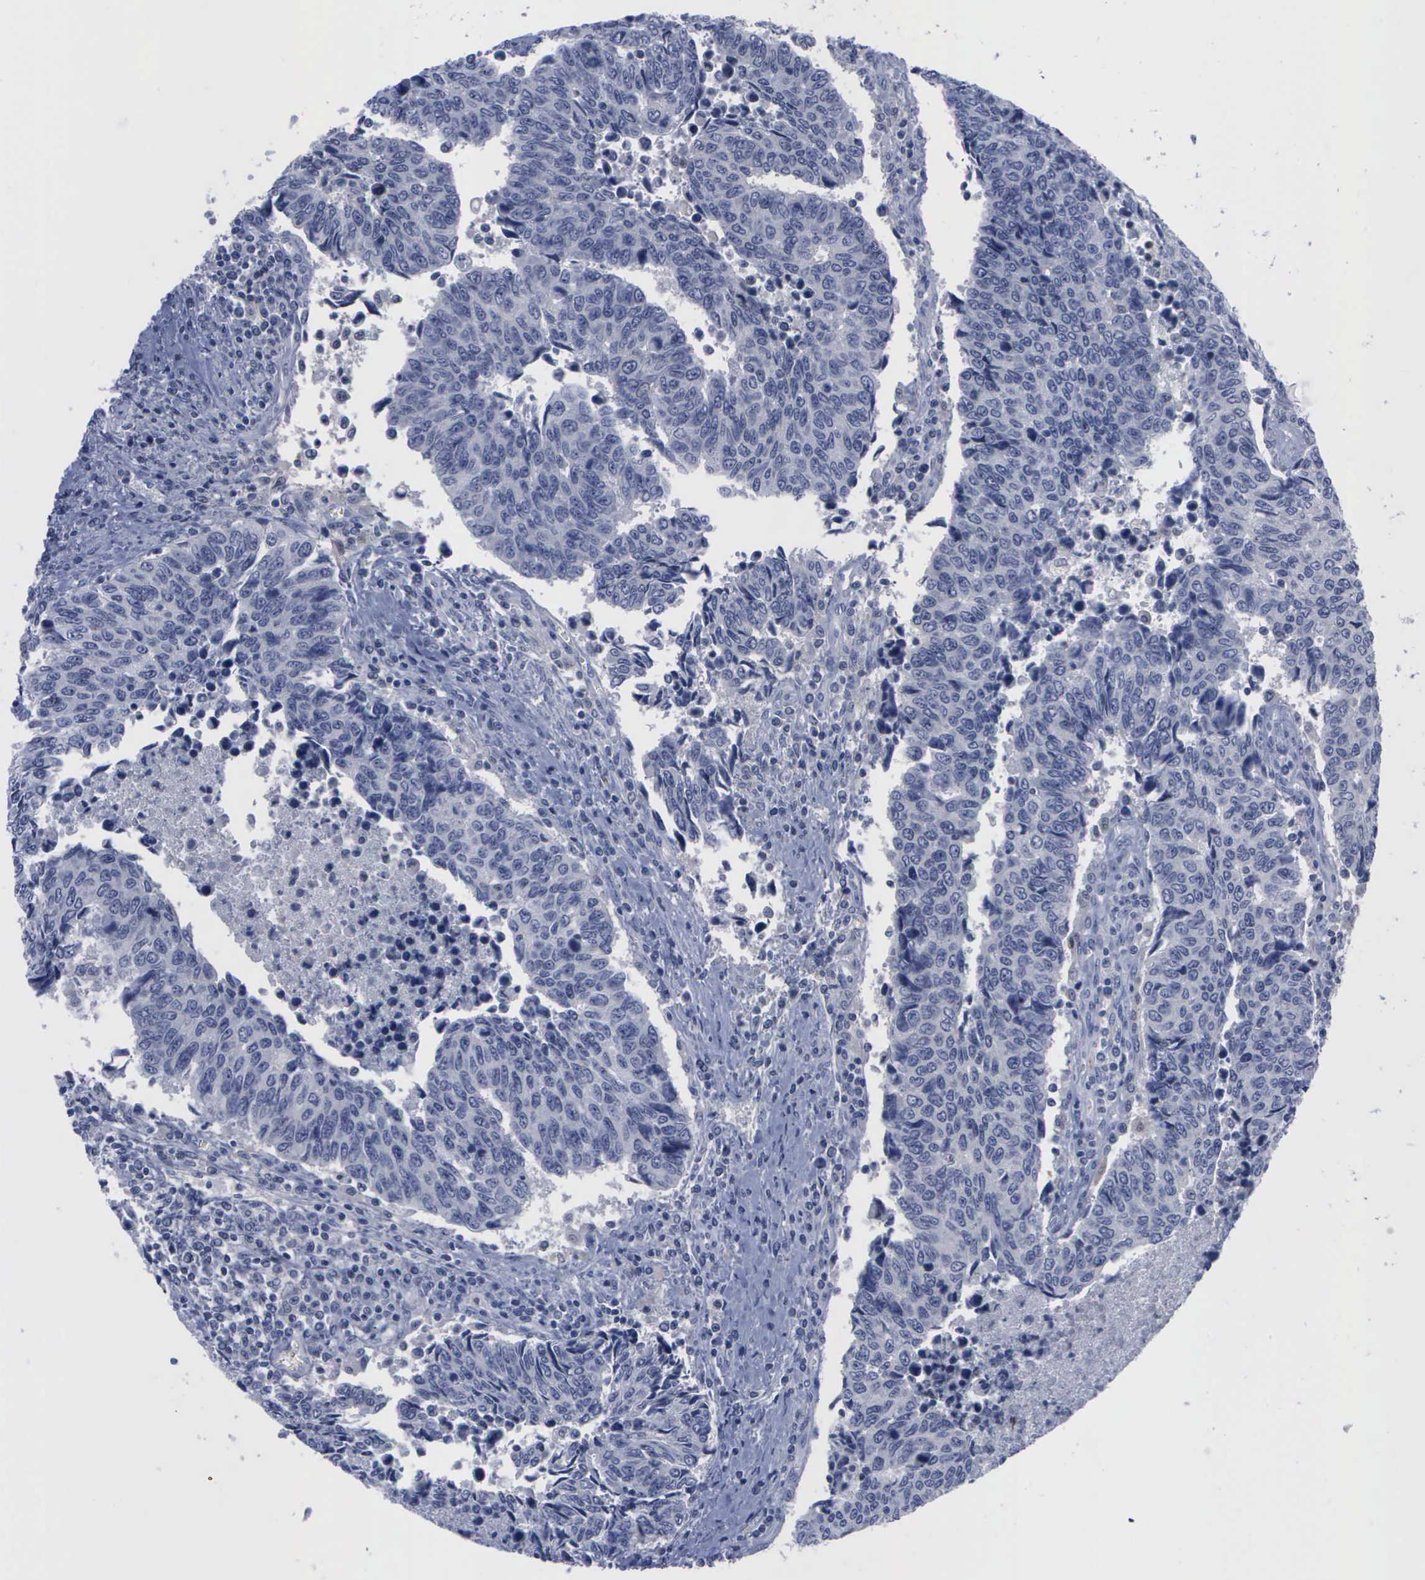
{"staining": {"intensity": "negative", "quantity": "none", "location": "none"}, "tissue": "urothelial cancer", "cell_type": "Tumor cells", "image_type": "cancer", "snomed": [{"axis": "morphology", "description": "Urothelial carcinoma, High grade"}, {"axis": "topography", "description": "Urinary bladder"}], "caption": "Tumor cells show no significant expression in urothelial cancer.", "gene": "CSTA", "patient": {"sex": "male", "age": 86}}